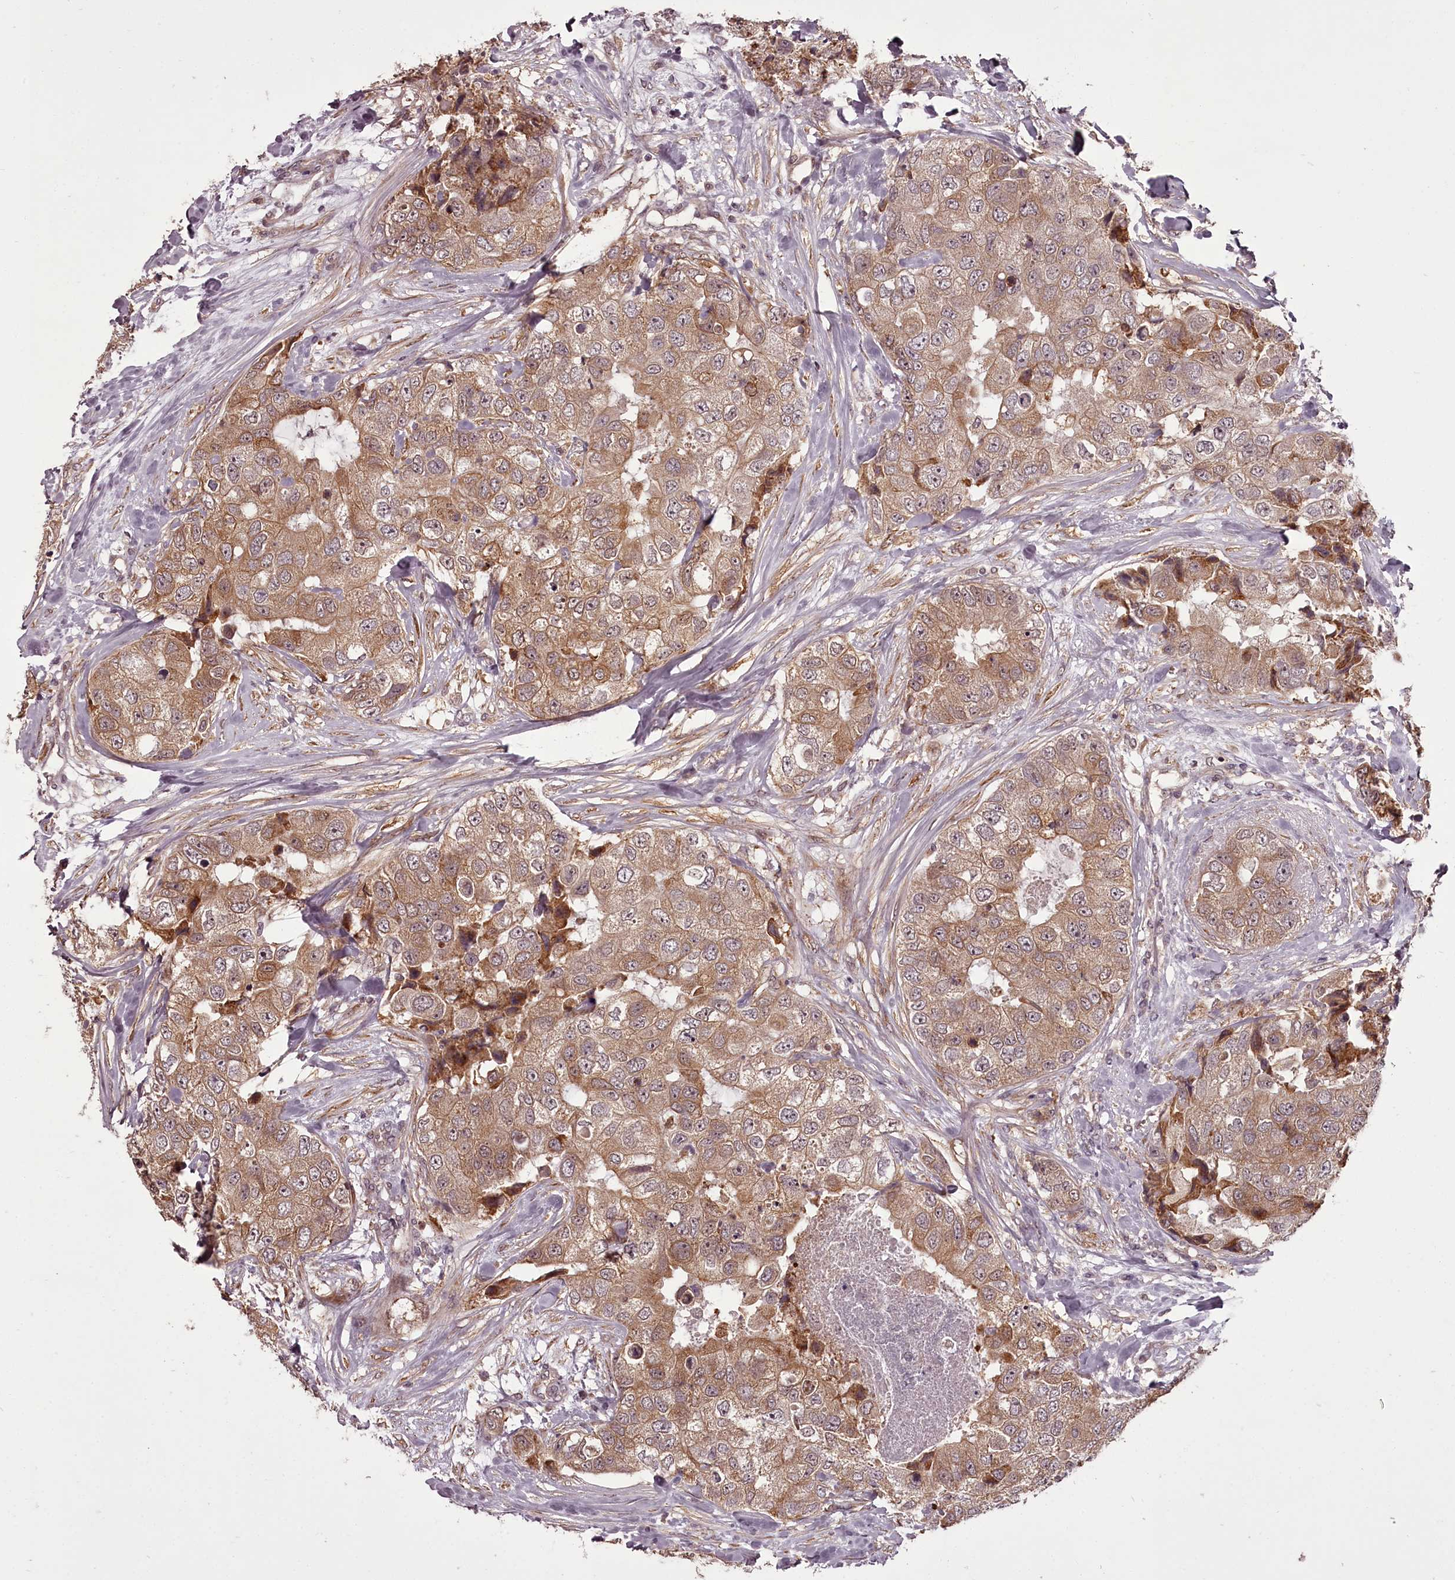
{"staining": {"intensity": "moderate", "quantity": ">75%", "location": "cytoplasmic/membranous"}, "tissue": "breast cancer", "cell_type": "Tumor cells", "image_type": "cancer", "snomed": [{"axis": "morphology", "description": "Duct carcinoma"}, {"axis": "topography", "description": "Breast"}], "caption": "Breast invasive ductal carcinoma was stained to show a protein in brown. There is medium levels of moderate cytoplasmic/membranous positivity in approximately >75% of tumor cells.", "gene": "CCDC92", "patient": {"sex": "female", "age": 62}}